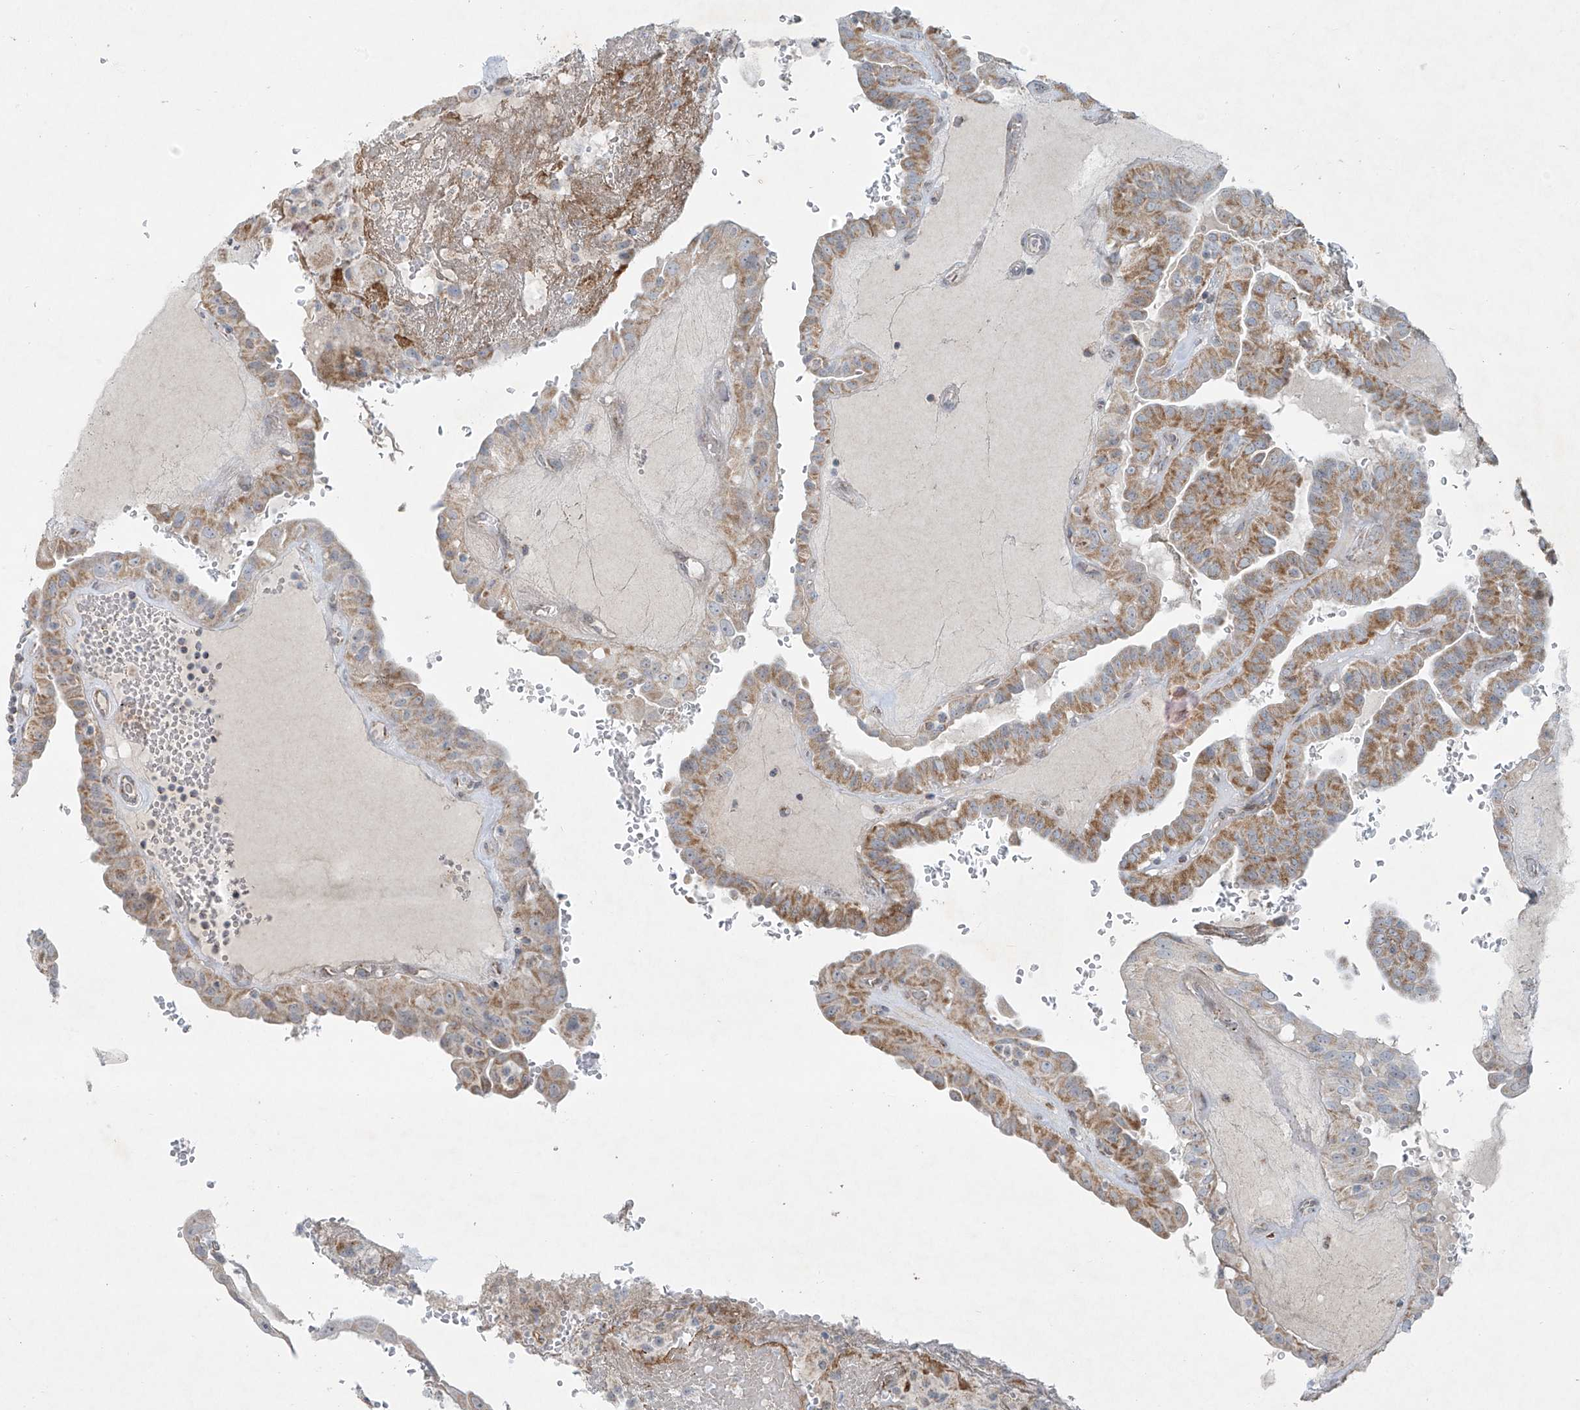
{"staining": {"intensity": "moderate", "quantity": ">75%", "location": "cytoplasmic/membranous"}, "tissue": "thyroid cancer", "cell_type": "Tumor cells", "image_type": "cancer", "snomed": [{"axis": "morphology", "description": "Papillary adenocarcinoma, NOS"}, {"axis": "topography", "description": "Thyroid gland"}], "caption": "IHC image of neoplastic tissue: human thyroid cancer (papillary adenocarcinoma) stained using IHC displays medium levels of moderate protein expression localized specifically in the cytoplasmic/membranous of tumor cells, appearing as a cytoplasmic/membranous brown color.", "gene": "SMDT1", "patient": {"sex": "male", "age": 77}}